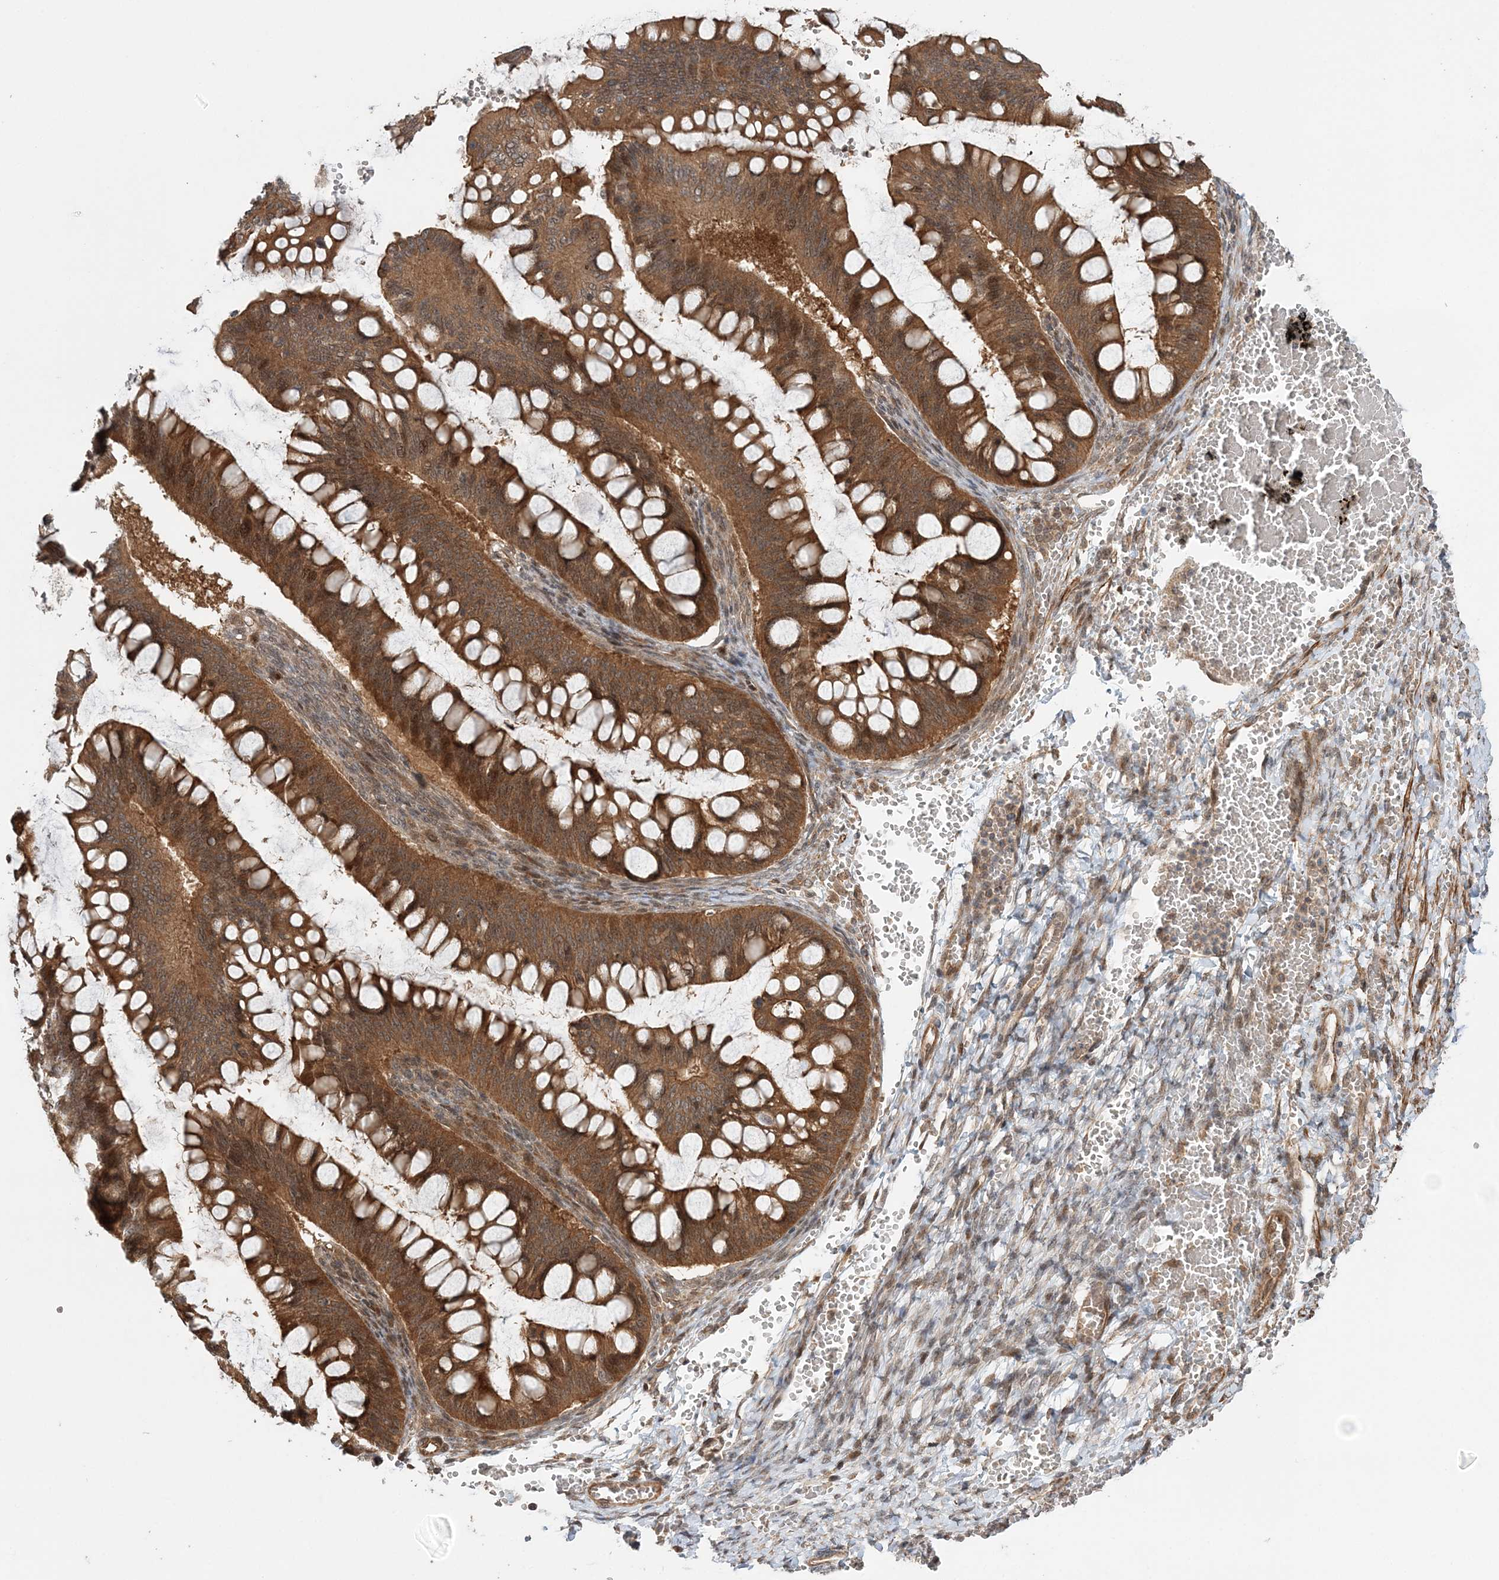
{"staining": {"intensity": "moderate", "quantity": ">75%", "location": "cytoplasmic/membranous"}, "tissue": "ovarian cancer", "cell_type": "Tumor cells", "image_type": "cancer", "snomed": [{"axis": "morphology", "description": "Cystadenocarcinoma, mucinous, NOS"}, {"axis": "topography", "description": "Ovary"}], "caption": "IHC photomicrograph of human ovarian cancer (mucinous cystadenocarcinoma) stained for a protein (brown), which shows medium levels of moderate cytoplasmic/membranous staining in about >75% of tumor cells.", "gene": "UBTD2", "patient": {"sex": "female", "age": 73}}